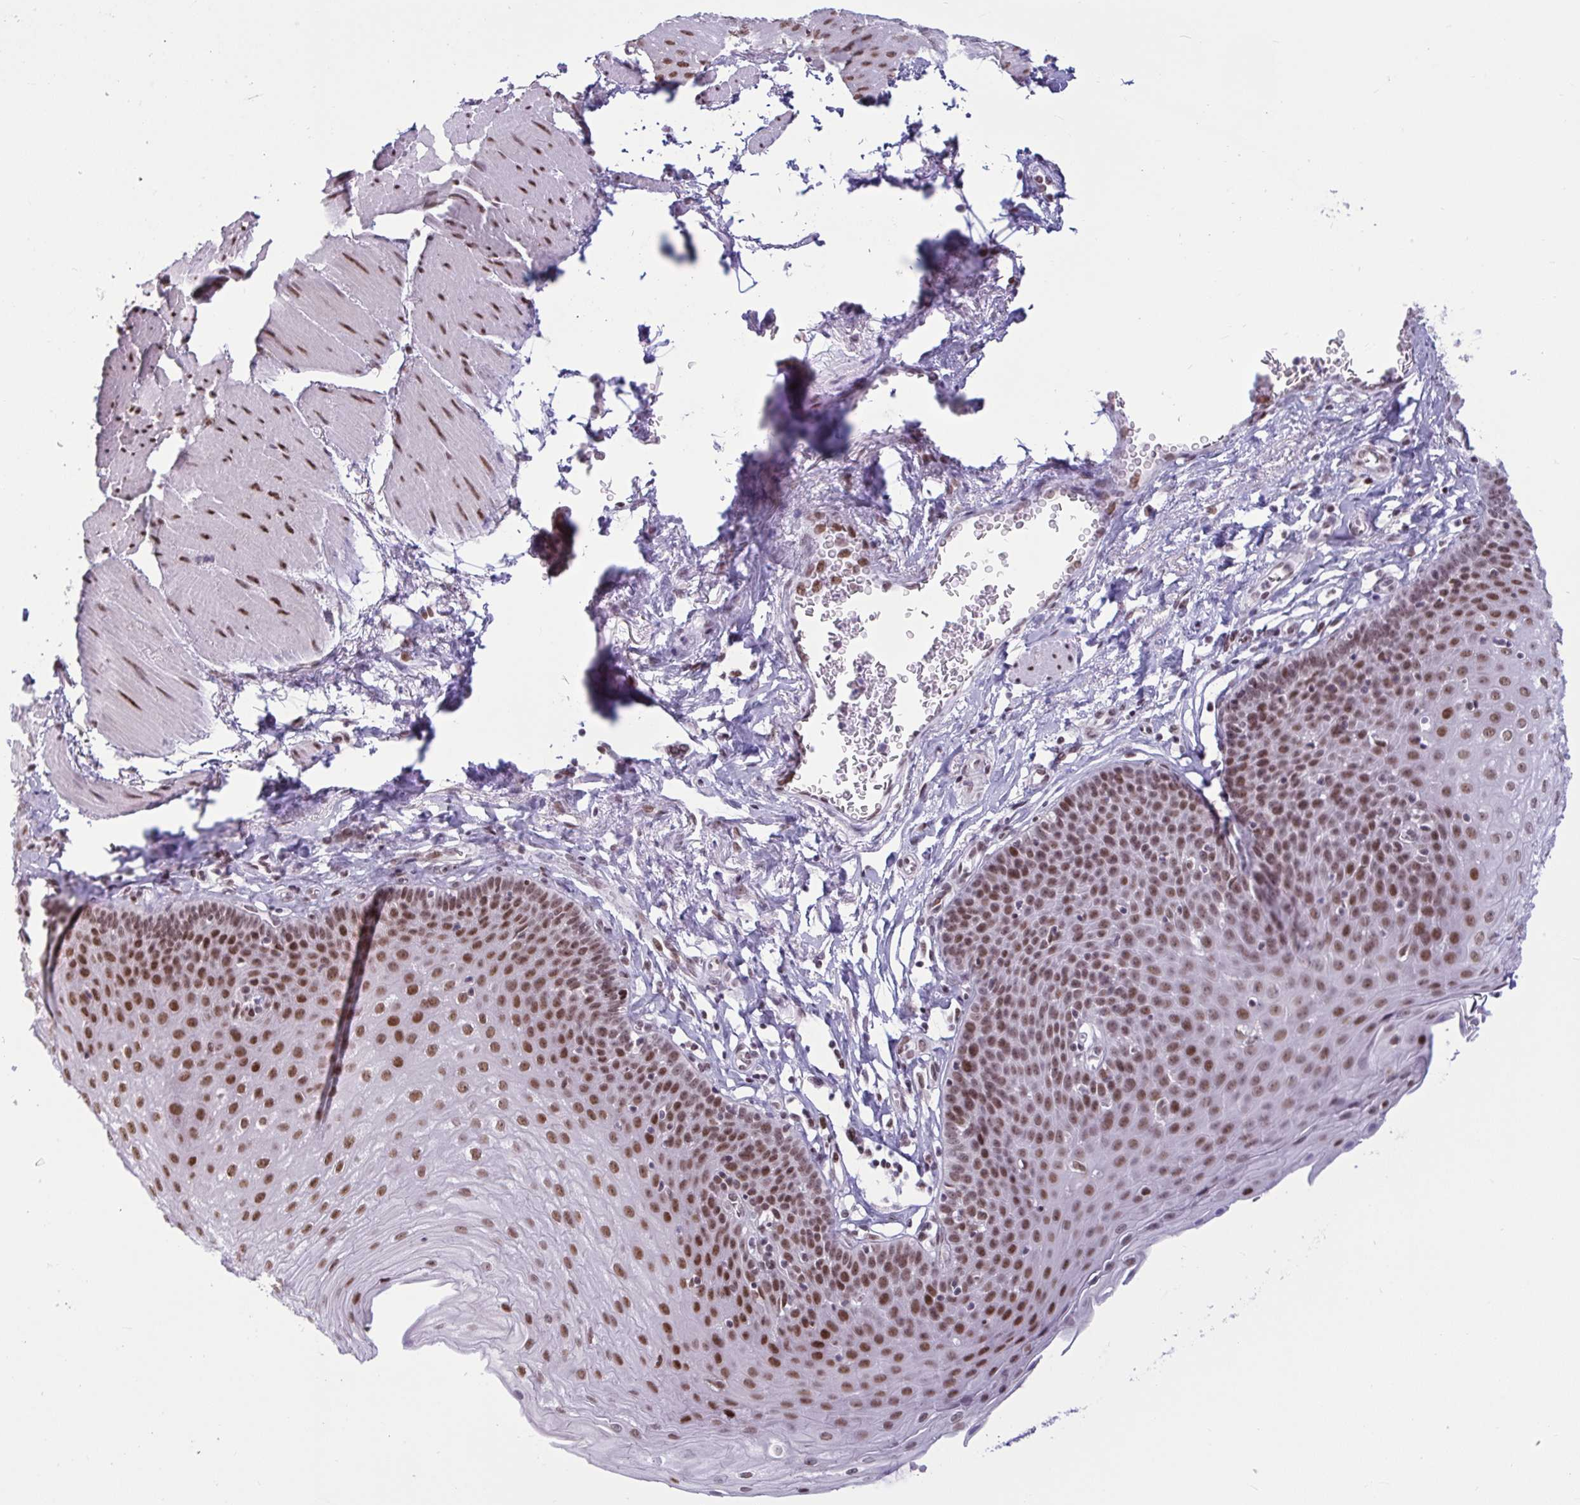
{"staining": {"intensity": "moderate", "quantity": ">75%", "location": "nuclear"}, "tissue": "esophagus", "cell_type": "Squamous epithelial cells", "image_type": "normal", "snomed": [{"axis": "morphology", "description": "Normal tissue, NOS"}, {"axis": "topography", "description": "Esophagus"}], "caption": "Immunohistochemistry (IHC) micrograph of unremarkable esophagus: human esophagus stained using immunohistochemistry (IHC) demonstrates medium levels of moderate protein expression localized specifically in the nuclear of squamous epithelial cells, appearing as a nuclear brown color.", "gene": "CBFA2T2", "patient": {"sex": "female", "age": 81}}